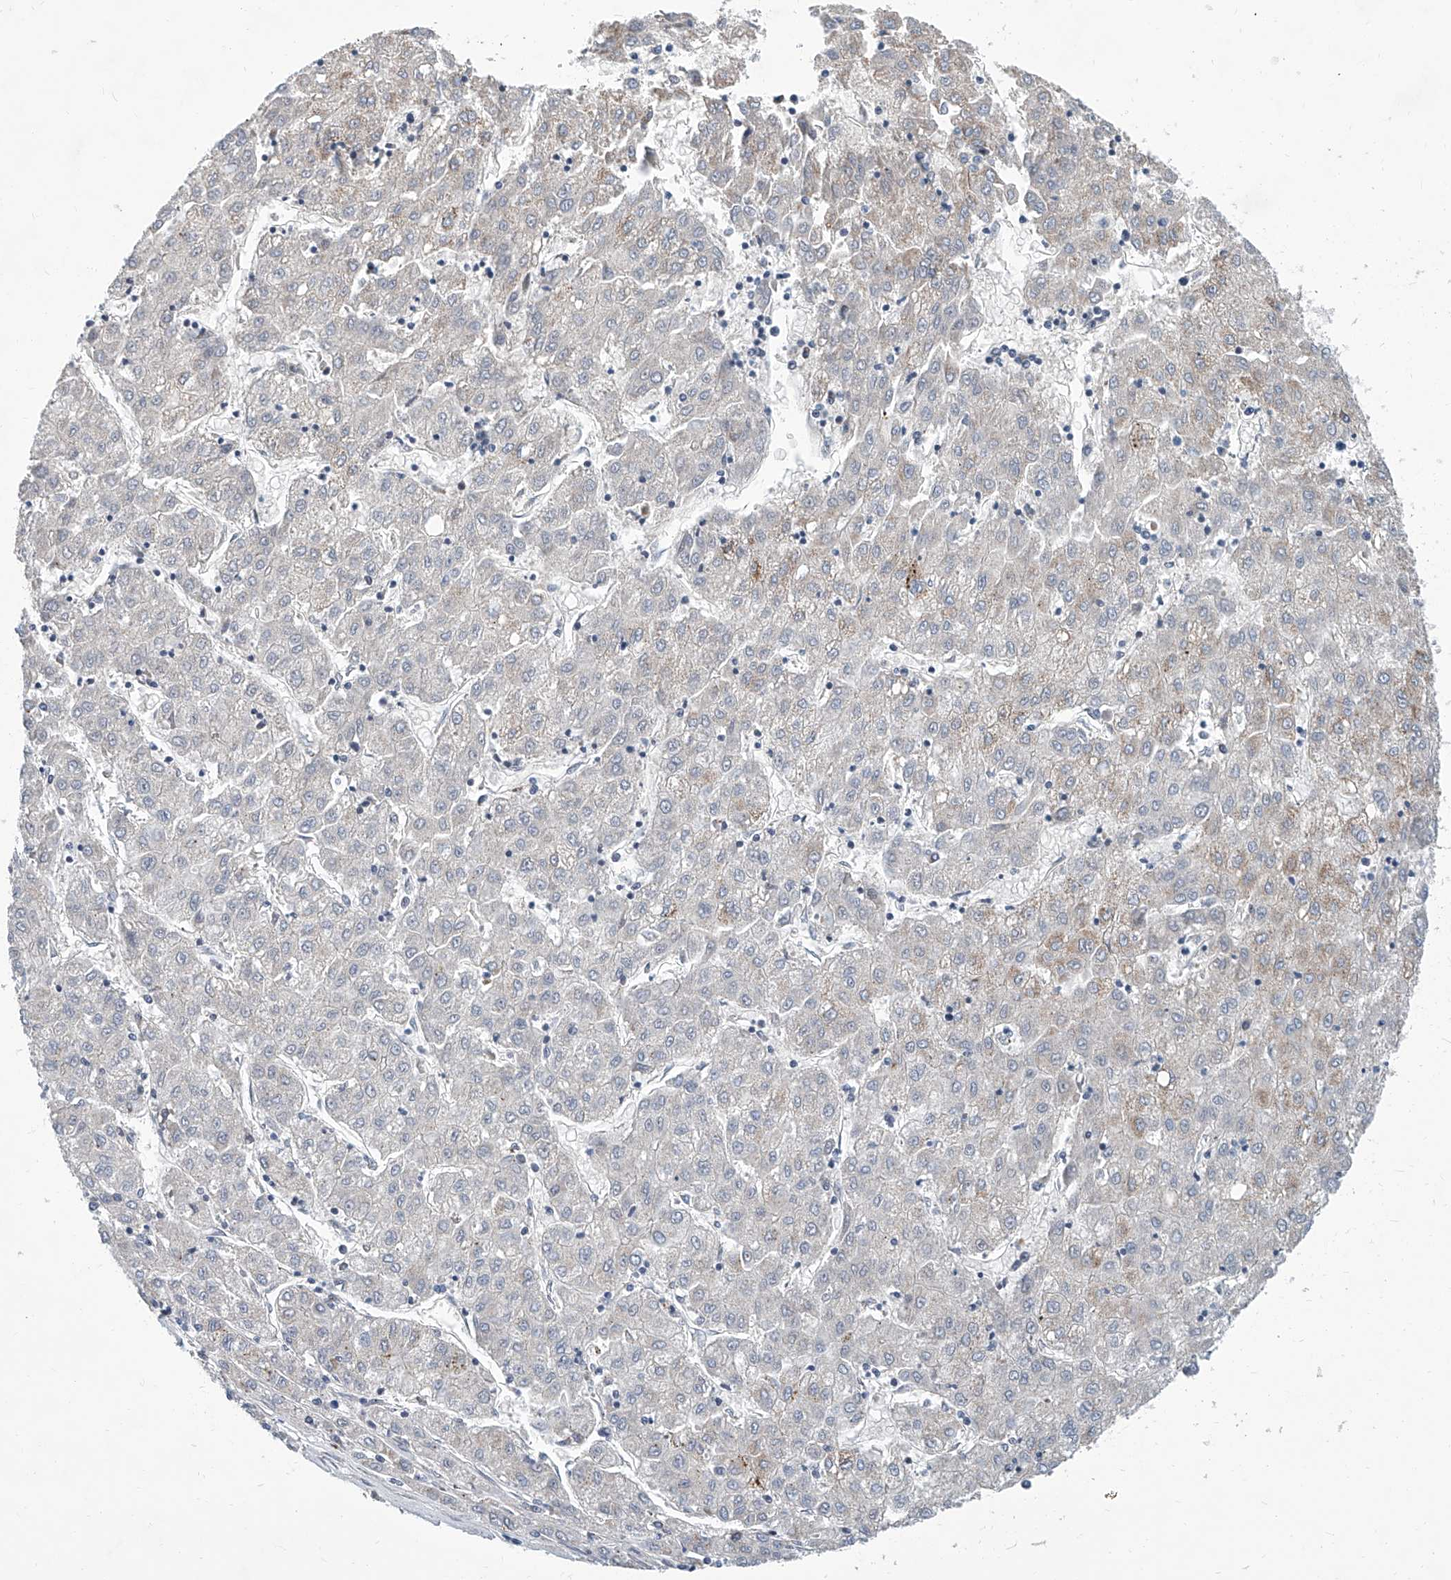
{"staining": {"intensity": "weak", "quantity": "<25%", "location": "cytoplasmic/membranous"}, "tissue": "liver cancer", "cell_type": "Tumor cells", "image_type": "cancer", "snomed": [{"axis": "morphology", "description": "Carcinoma, Hepatocellular, NOS"}, {"axis": "topography", "description": "Liver"}], "caption": "Photomicrograph shows no significant protein expression in tumor cells of liver cancer (hepatocellular carcinoma). The staining is performed using DAB (3,3'-diaminobenzidine) brown chromogen with nuclei counter-stained in using hematoxylin.", "gene": "ZNF519", "patient": {"sex": "male", "age": 72}}